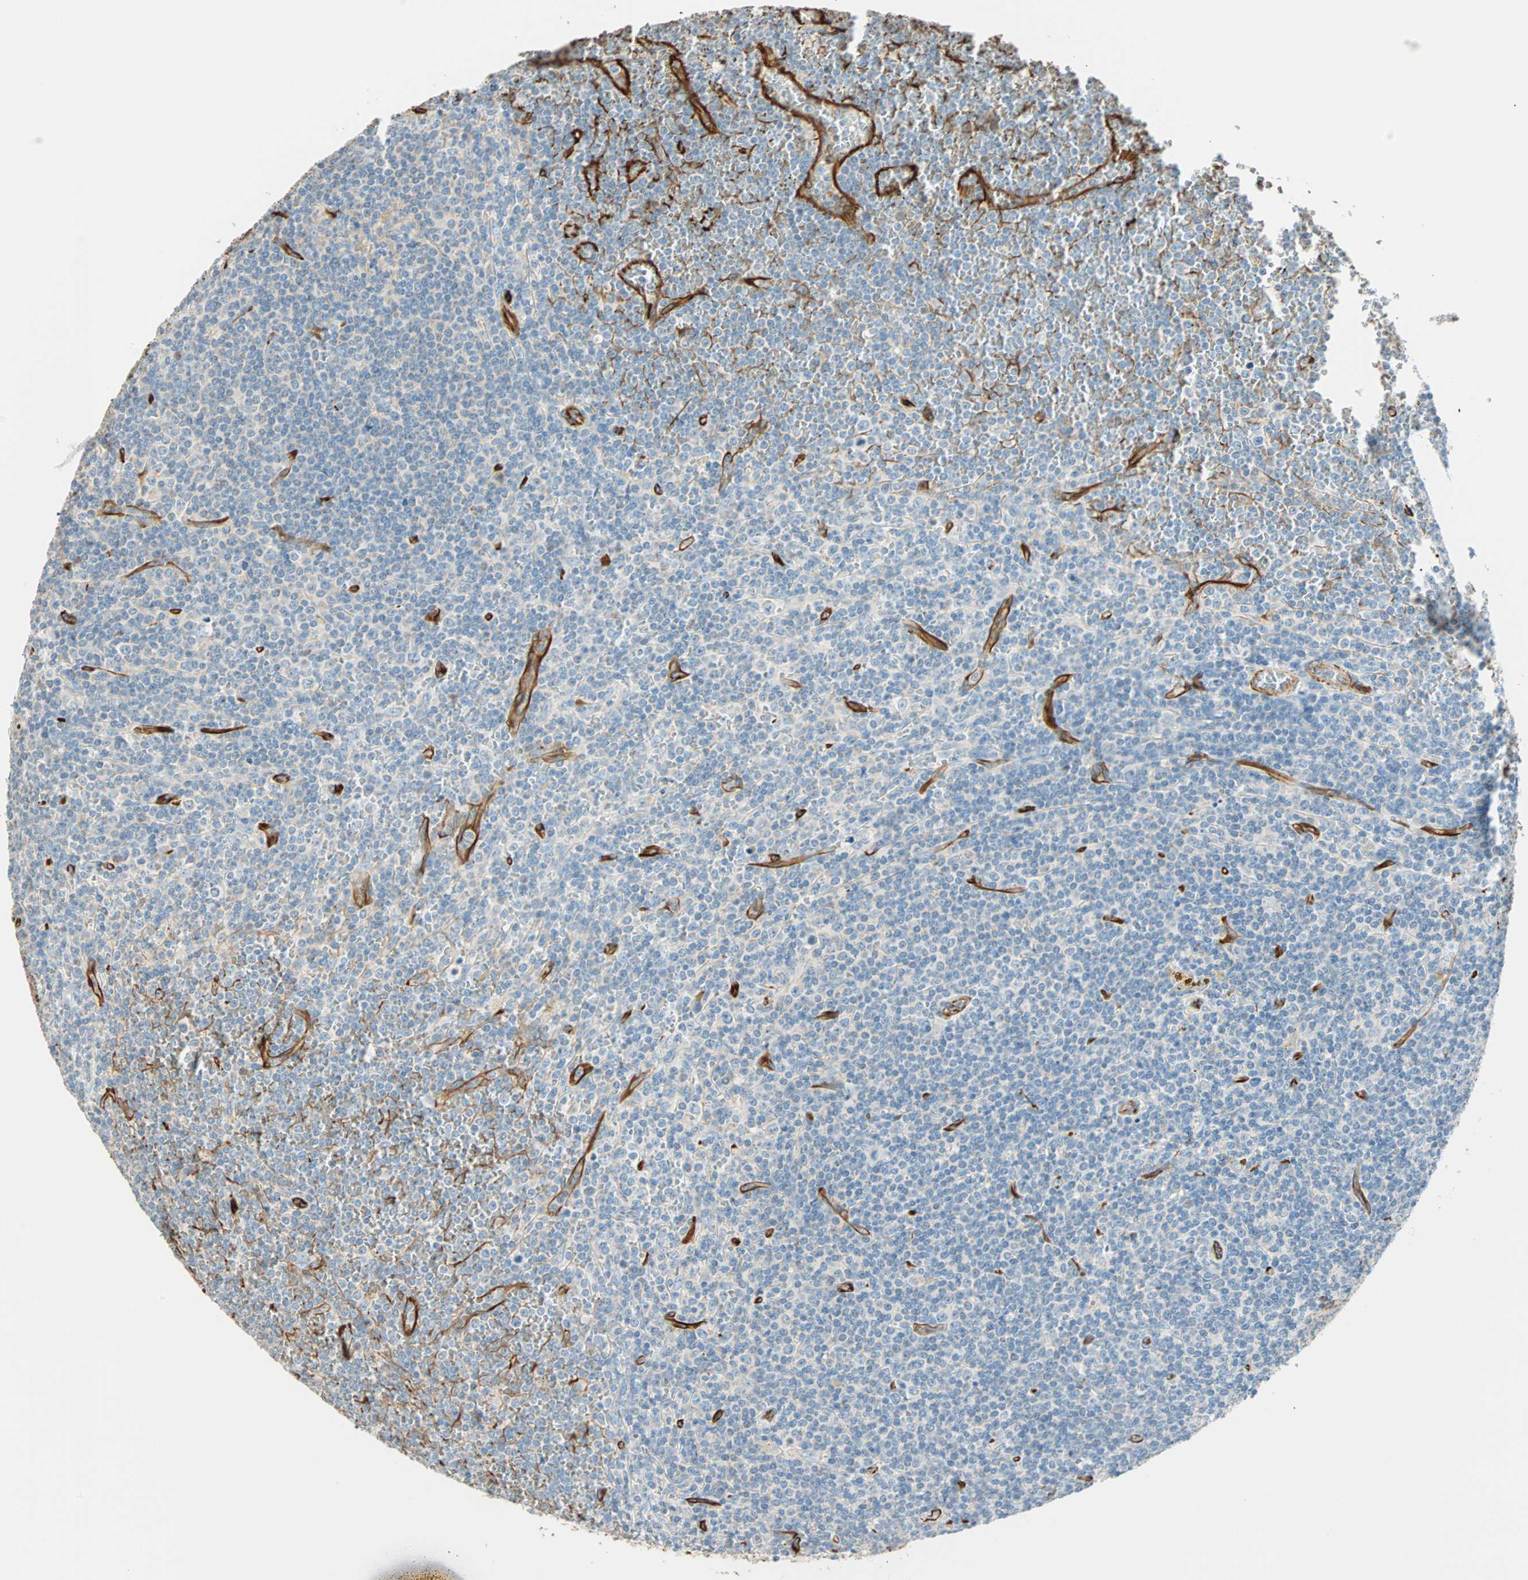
{"staining": {"intensity": "negative", "quantity": "none", "location": "none"}, "tissue": "lymphoma", "cell_type": "Tumor cells", "image_type": "cancer", "snomed": [{"axis": "morphology", "description": "Malignant lymphoma, non-Hodgkin's type, Low grade"}, {"axis": "topography", "description": "Spleen"}], "caption": "Low-grade malignant lymphoma, non-Hodgkin's type was stained to show a protein in brown. There is no significant expression in tumor cells.", "gene": "NES", "patient": {"sex": "female", "age": 19}}